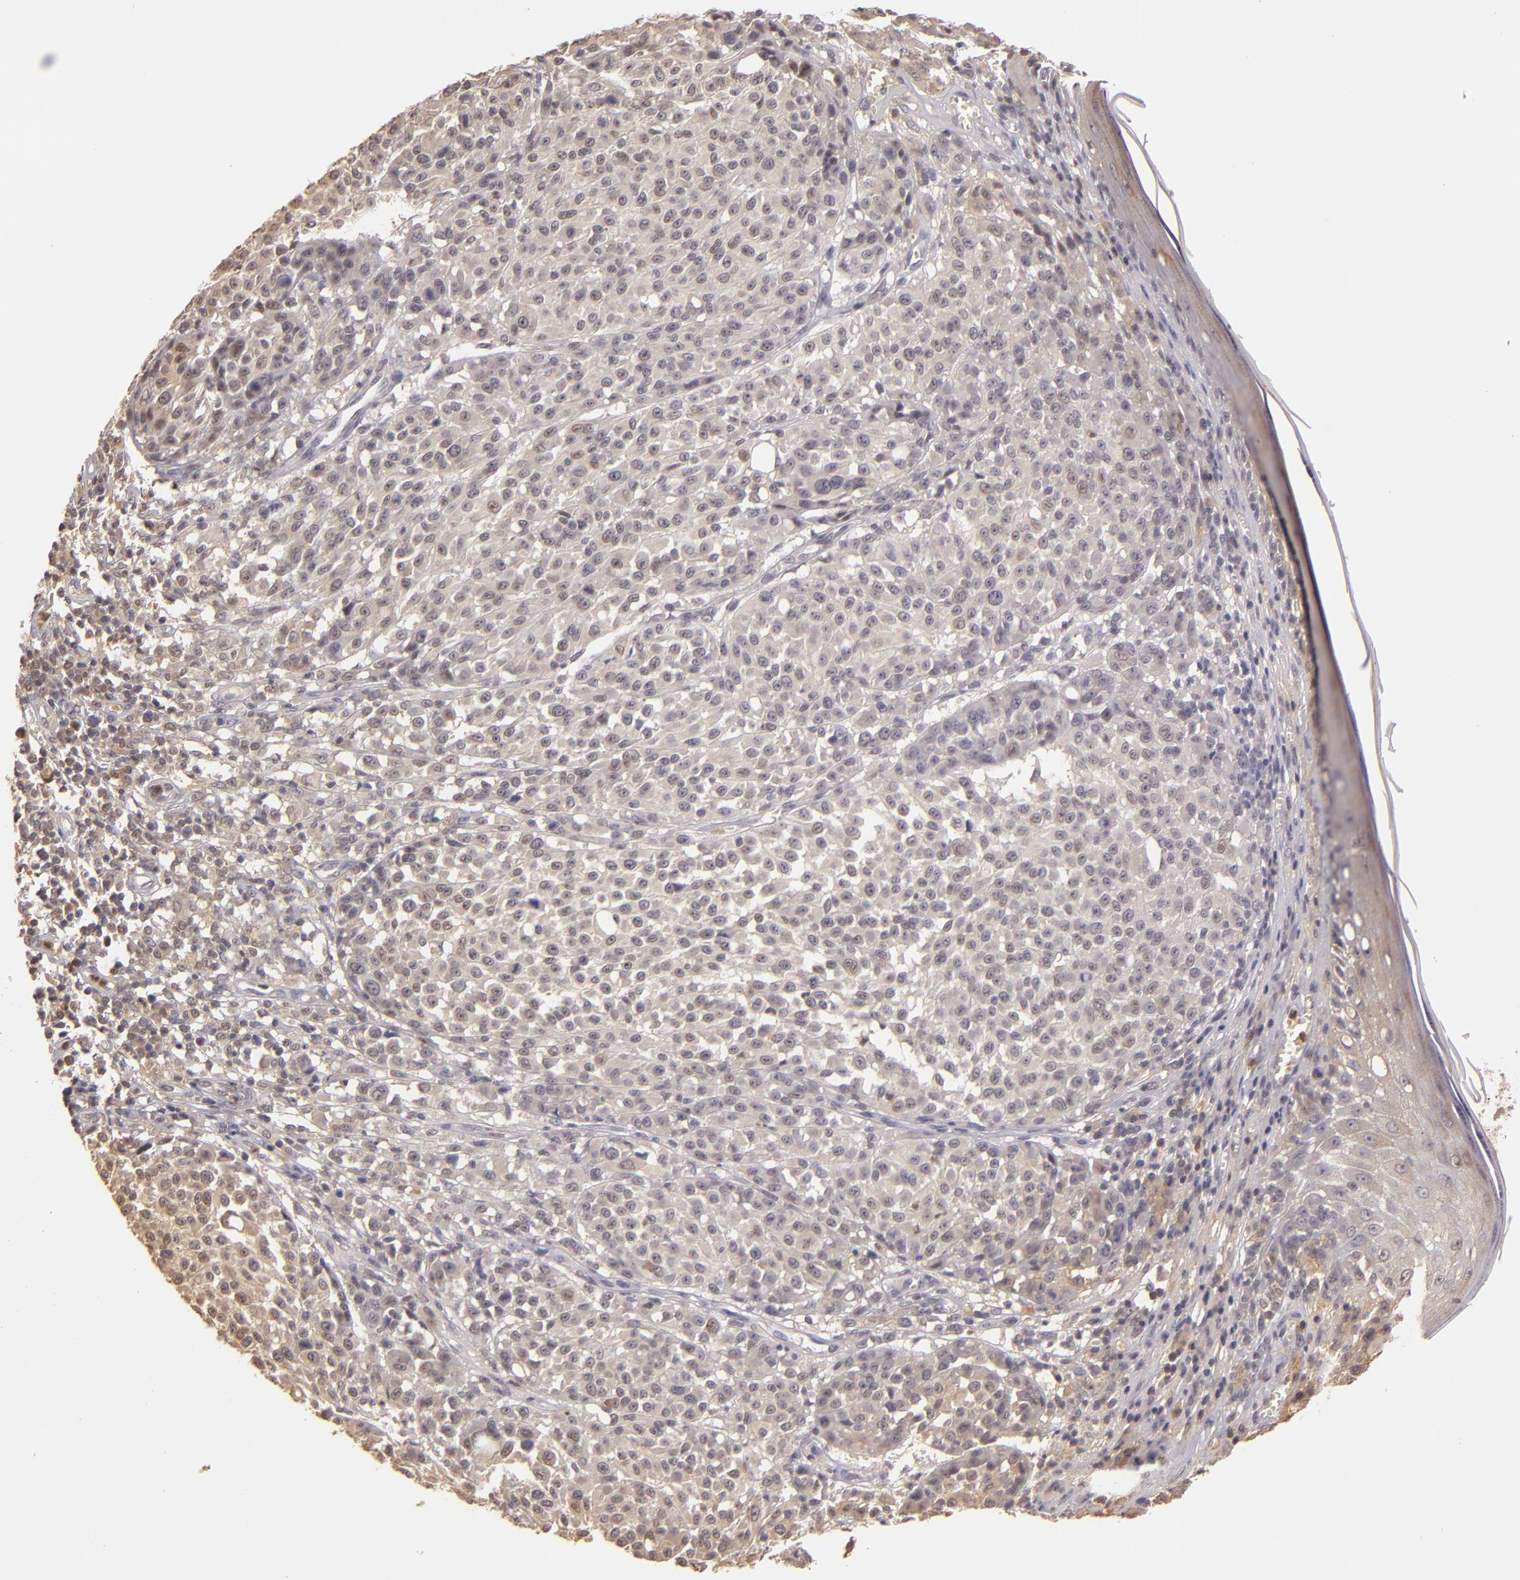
{"staining": {"intensity": "weak", "quantity": ">75%", "location": "cytoplasmic/membranous"}, "tissue": "melanoma", "cell_type": "Tumor cells", "image_type": "cancer", "snomed": [{"axis": "morphology", "description": "Malignant melanoma, NOS"}, {"axis": "topography", "description": "Skin"}], "caption": "Immunohistochemistry staining of malignant melanoma, which demonstrates low levels of weak cytoplasmic/membranous staining in about >75% of tumor cells indicating weak cytoplasmic/membranous protein positivity. The staining was performed using DAB (3,3'-diaminobenzidine) (brown) for protein detection and nuclei were counterstained in hematoxylin (blue).", "gene": "LRG1", "patient": {"sex": "female", "age": 49}}